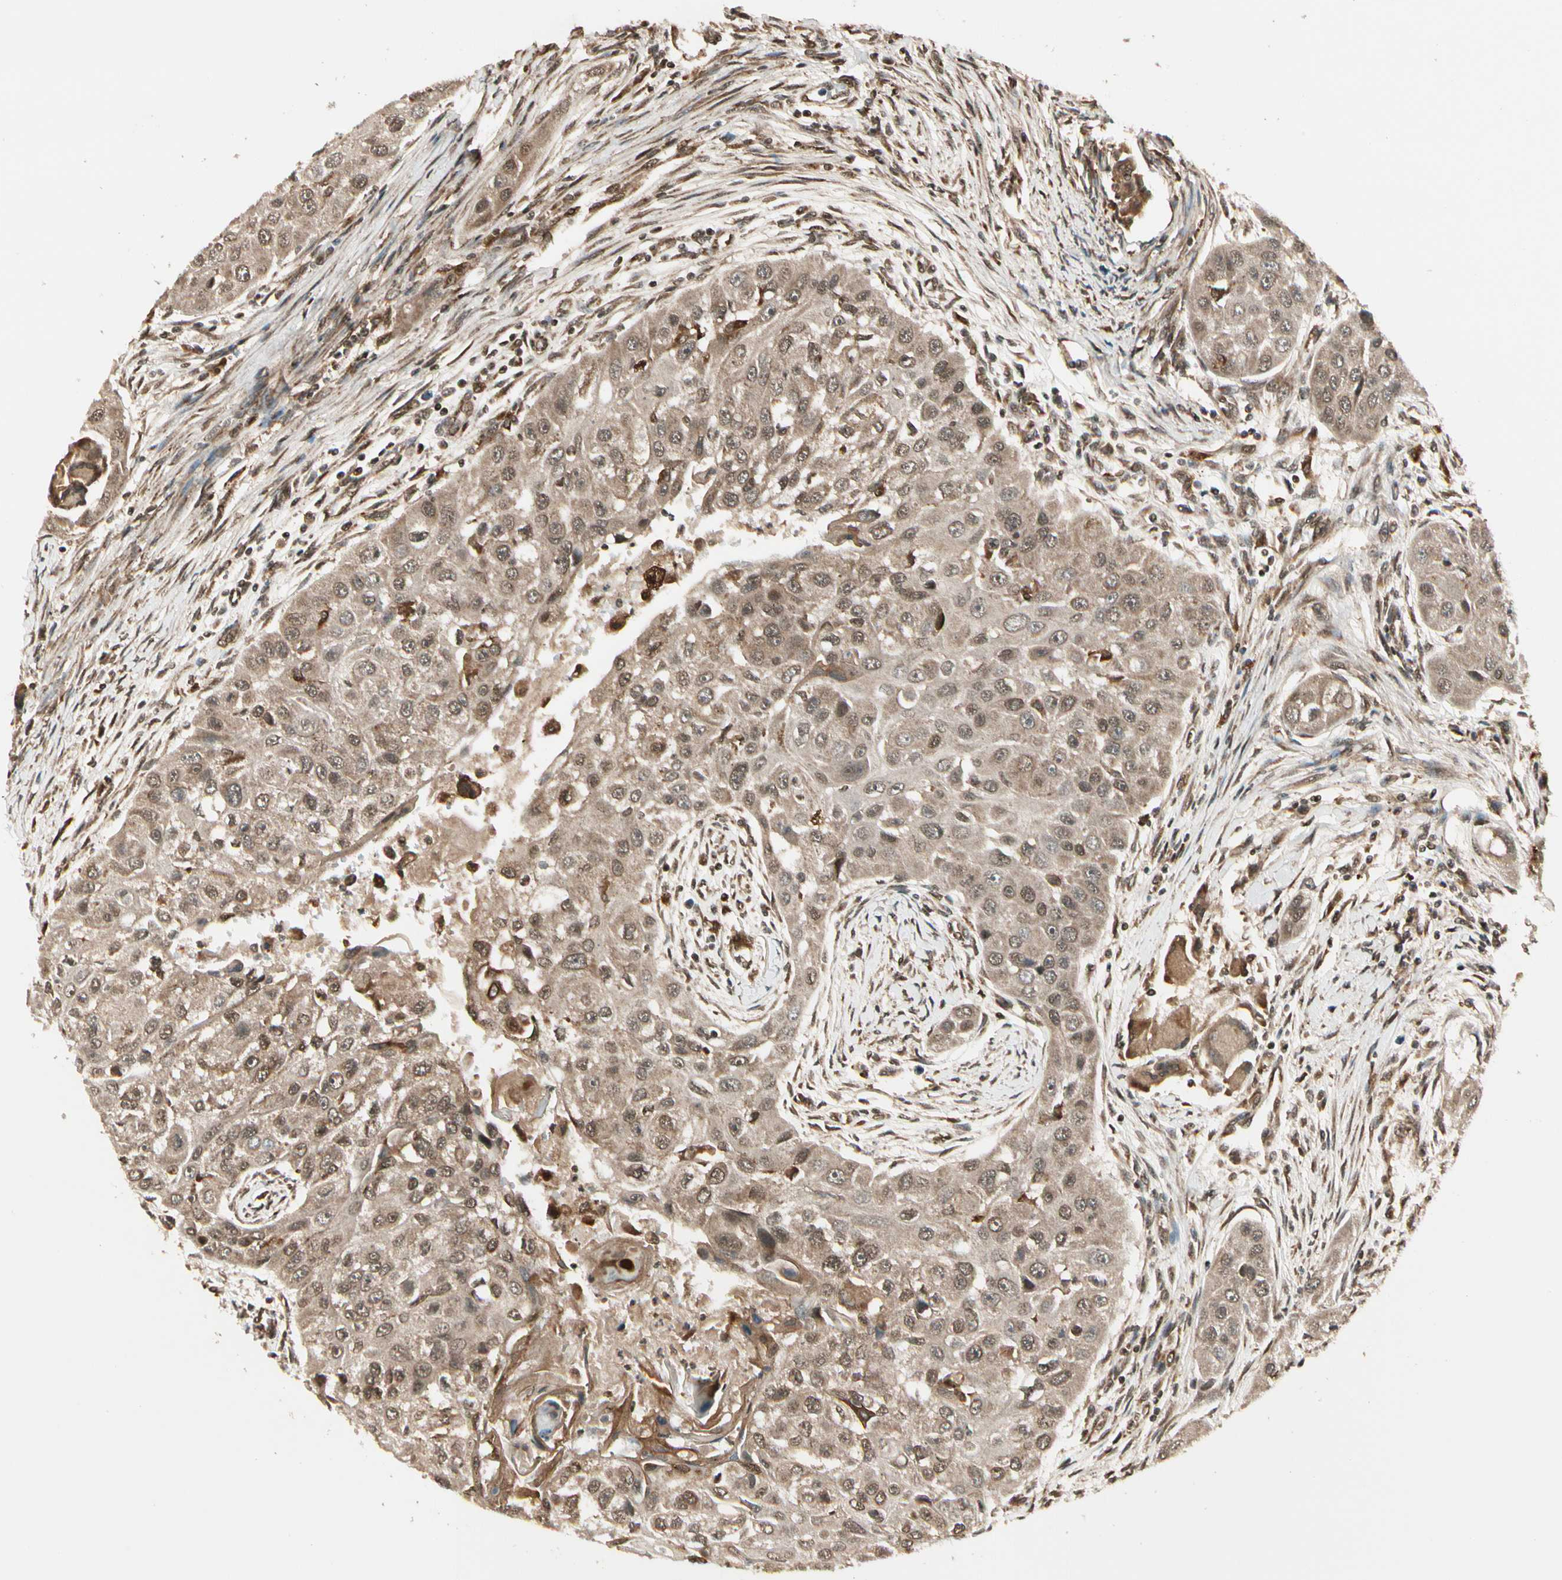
{"staining": {"intensity": "moderate", "quantity": ">75%", "location": "cytoplasmic/membranous"}, "tissue": "head and neck cancer", "cell_type": "Tumor cells", "image_type": "cancer", "snomed": [{"axis": "morphology", "description": "Normal tissue, NOS"}, {"axis": "morphology", "description": "Squamous cell carcinoma, NOS"}, {"axis": "topography", "description": "Skeletal muscle"}, {"axis": "topography", "description": "Head-Neck"}], "caption": "Protein staining reveals moderate cytoplasmic/membranous expression in approximately >75% of tumor cells in head and neck cancer.", "gene": "GLUL", "patient": {"sex": "male", "age": 51}}